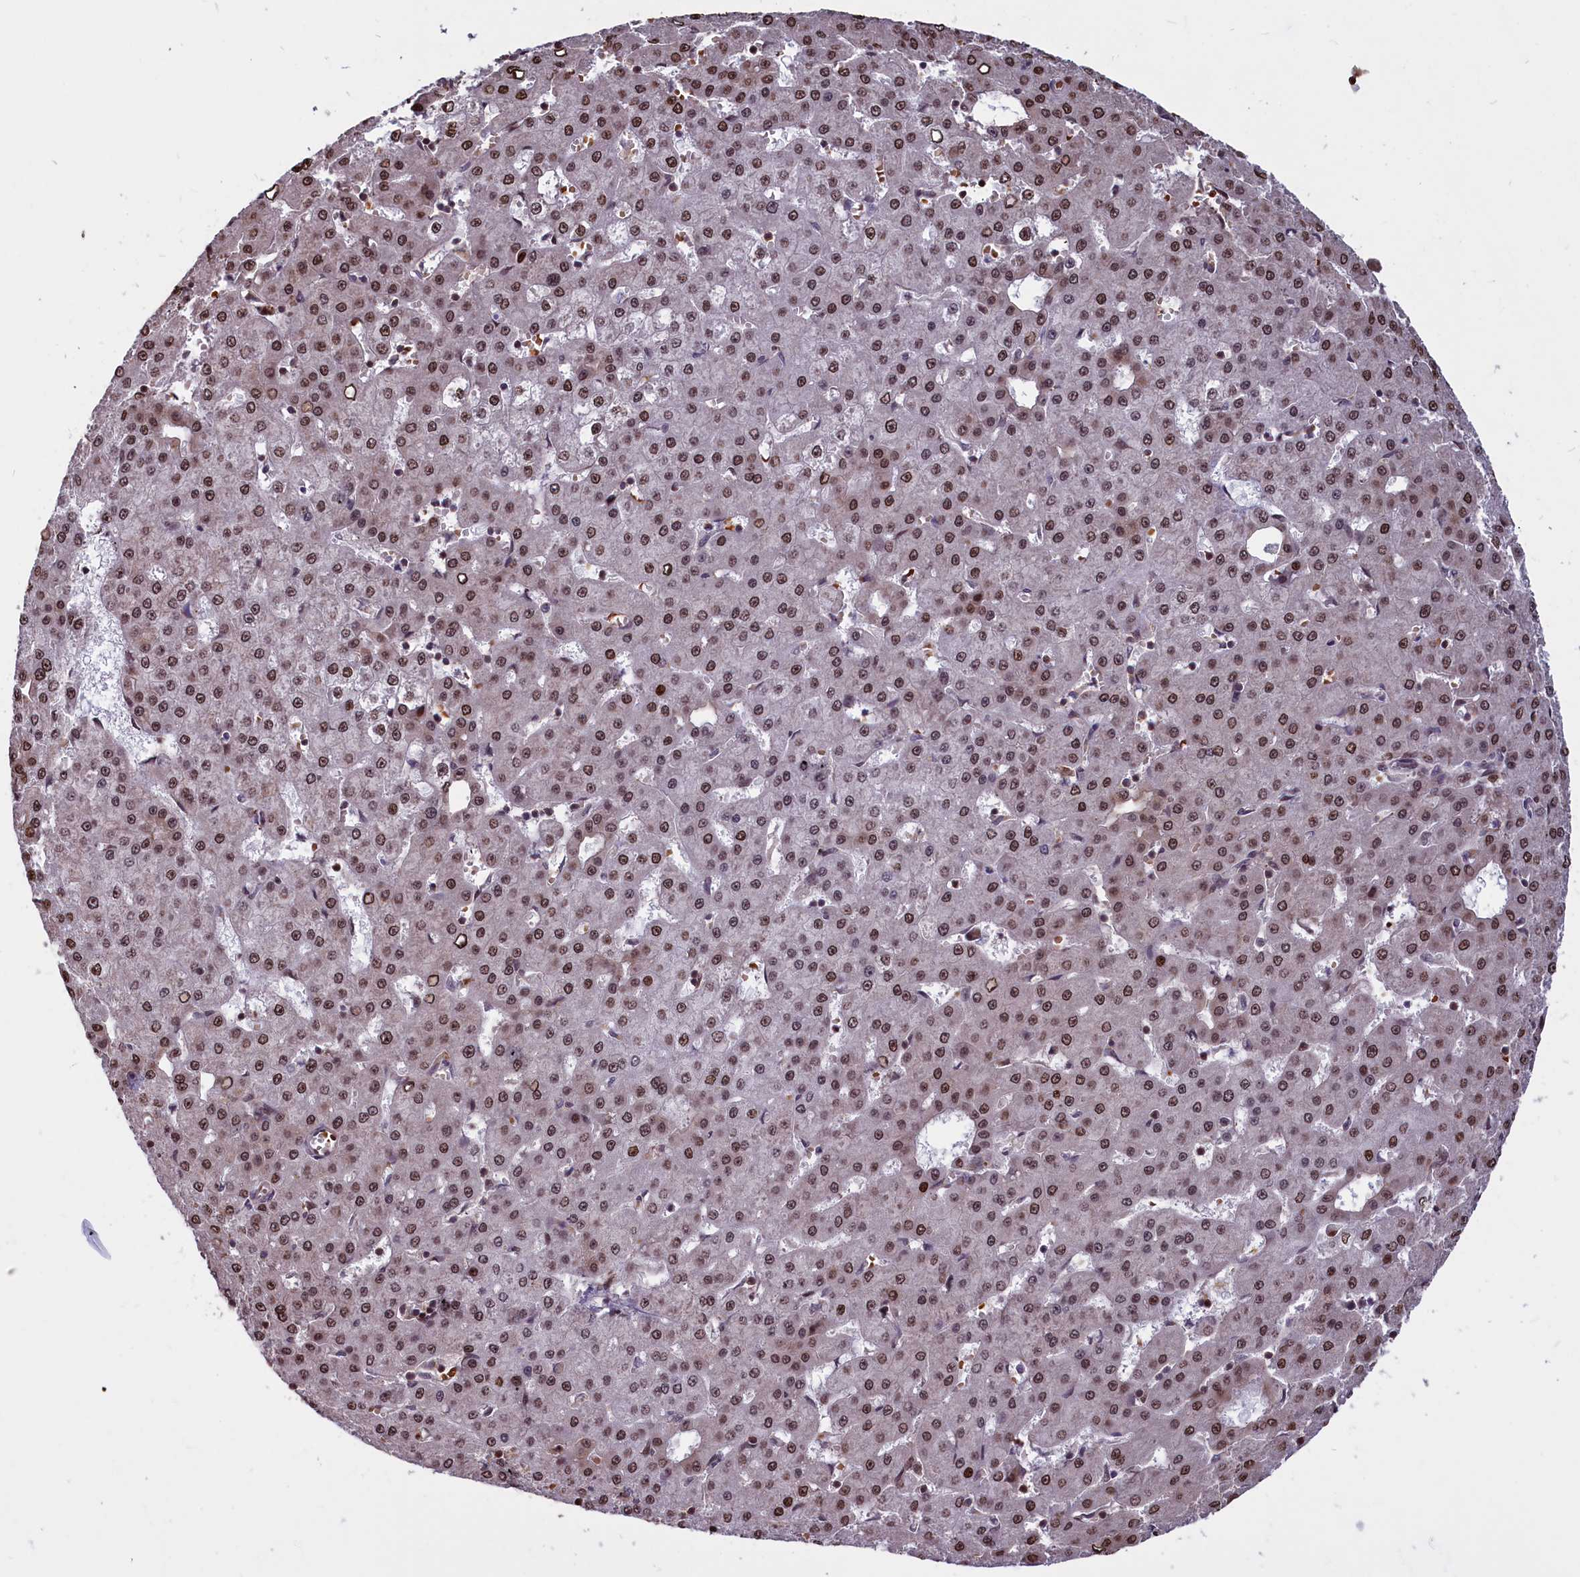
{"staining": {"intensity": "moderate", "quantity": ">75%", "location": "nuclear"}, "tissue": "liver cancer", "cell_type": "Tumor cells", "image_type": "cancer", "snomed": [{"axis": "morphology", "description": "Carcinoma, Hepatocellular, NOS"}, {"axis": "topography", "description": "Liver"}], "caption": "IHC of liver cancer (hepatocellular carcinoma) reveals medium levels of moderate nuclear positivity in about >75% of tumor cells.", "gene": "SHFL", "patient": {"sex": "male", "age": 47}}